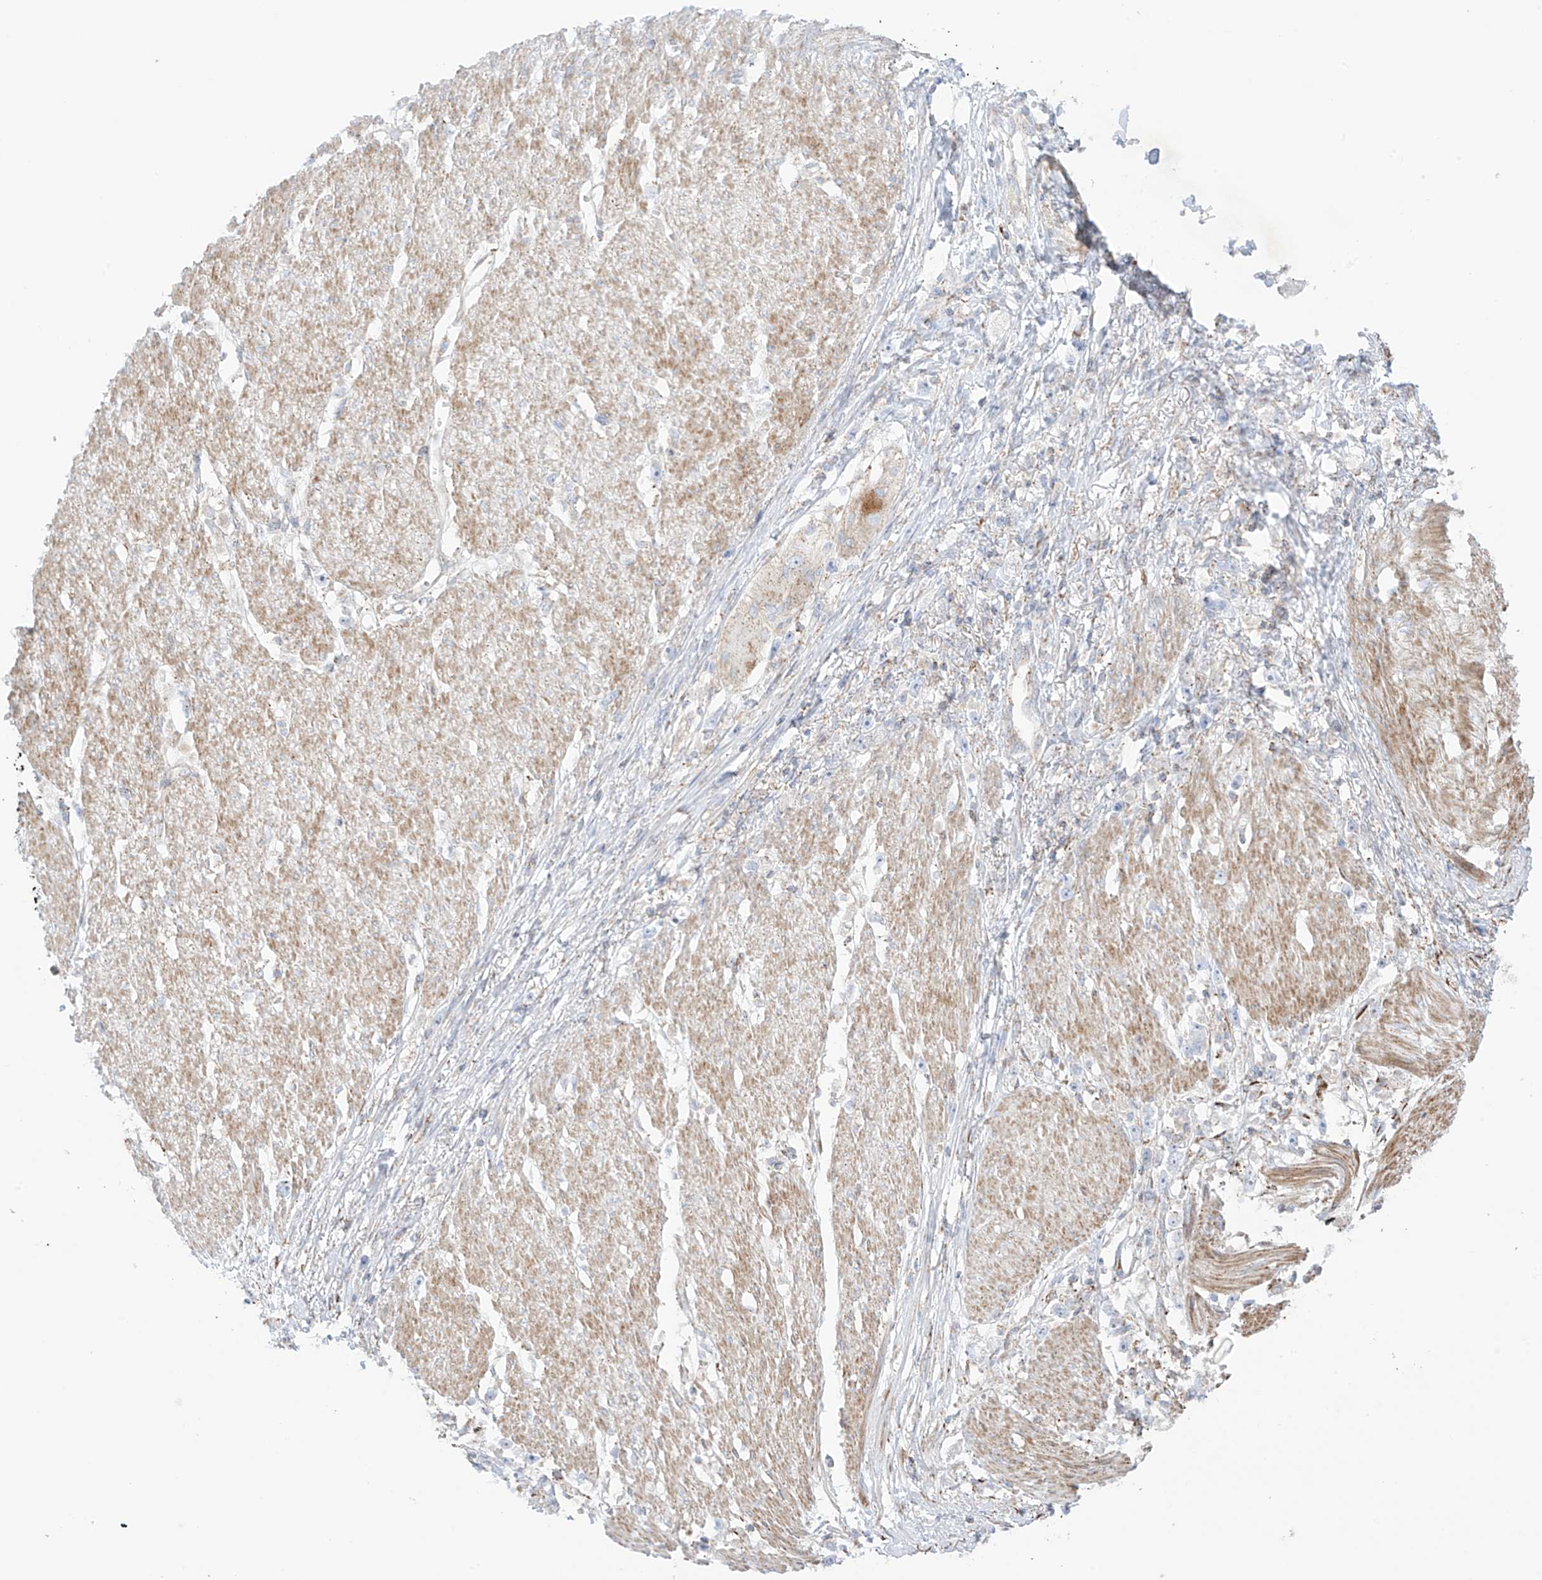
{"staining": {"intensity": "negative", "quantity": "none", "location": "none"}, "tissue": "stomach cancer", "cell_type": "Tumor cells", "image_type": "cancer", "snomed": [{"axis": "morphology", "description": "Adenocarcinoma, NOS"}, {"axis": "topography", "description": "Stomach"}], "caption": "Tumor cells show no significant protein expression in stomach adenocarcinoma. (Brightfield microscopy of DAB (3,3'-diaminobenzidine) immunohistochemistry at high magnification).", "gene": "XKR3", "patient": {"sex": "female", "age": 59}}